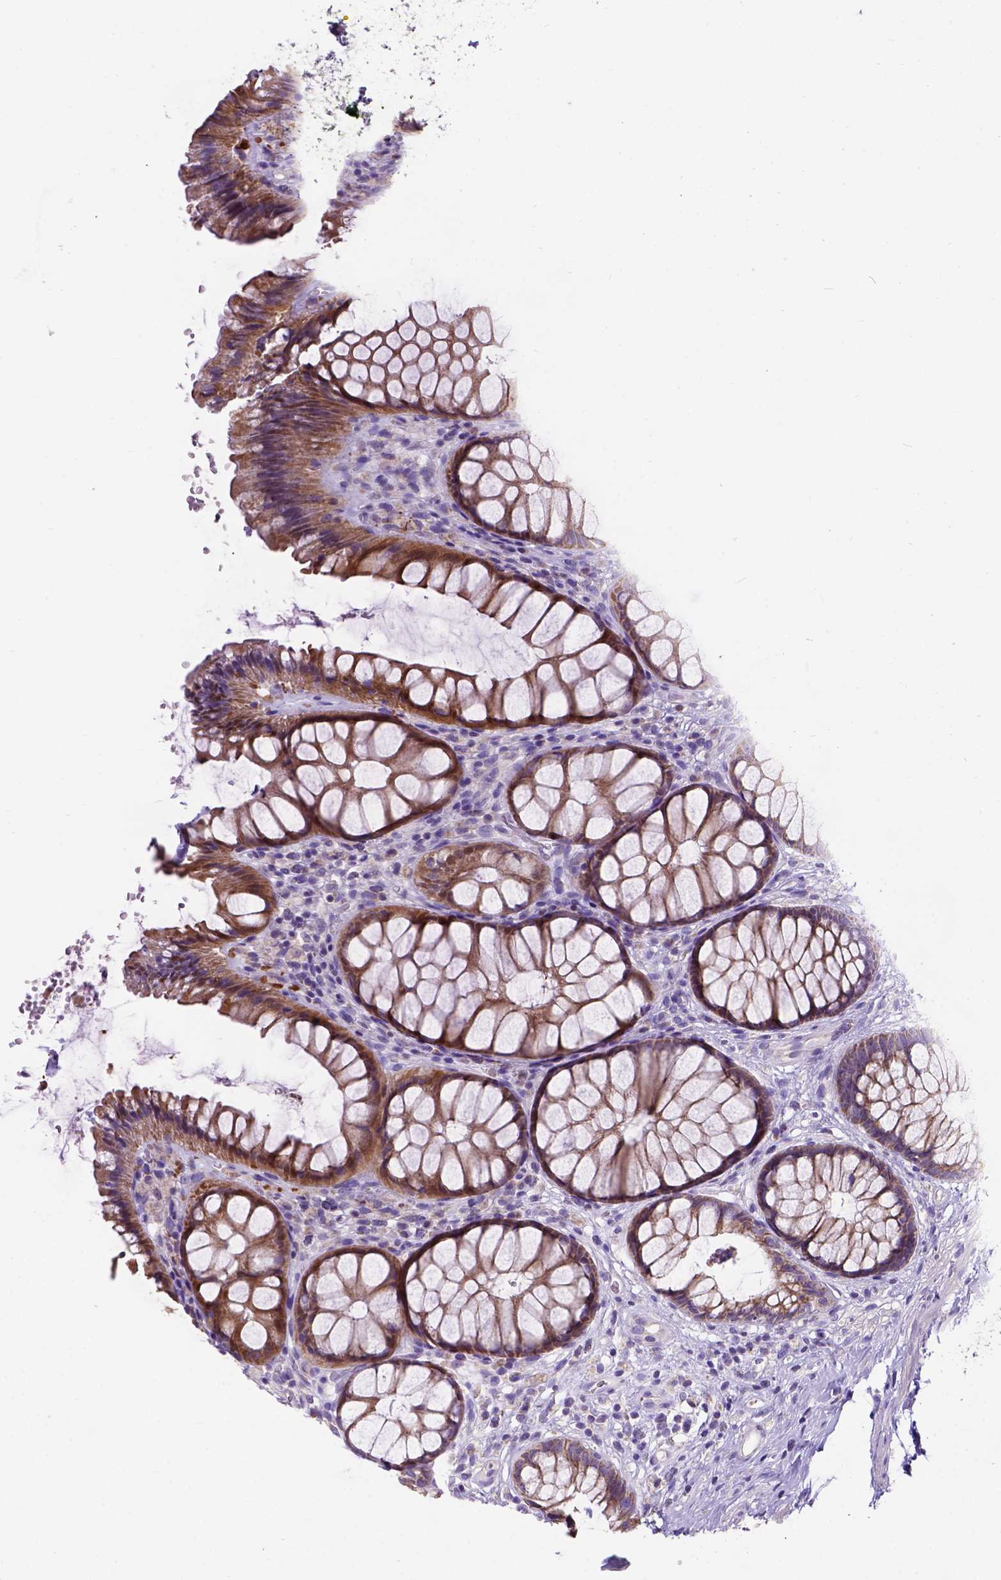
{"staining": {"intensity": "moderate", "quantity": ">75%", "location": "cytoplasmic/membranous"}, "tissue": "rectum", "cell_type": "Glandular cells", "image_type": "normal", "snomed": [{"axis": "morphology", "description": "Normal tissue, NOS"}, {"axis": "topography", "description": "Smooth muscle"}, {"axis": "topography", "description": "Rectum"}], "caption": "Unremarkable rectum was stained to show a protein in brown. There is medium levels of moderate cytoplasmic/membranous positivity in about >75% of glandular cells. (DAB IHC with brightfield microscopy, high magnification).", "gene": "L2HGDH", "patient": {"sex": "male", "age": 53}}